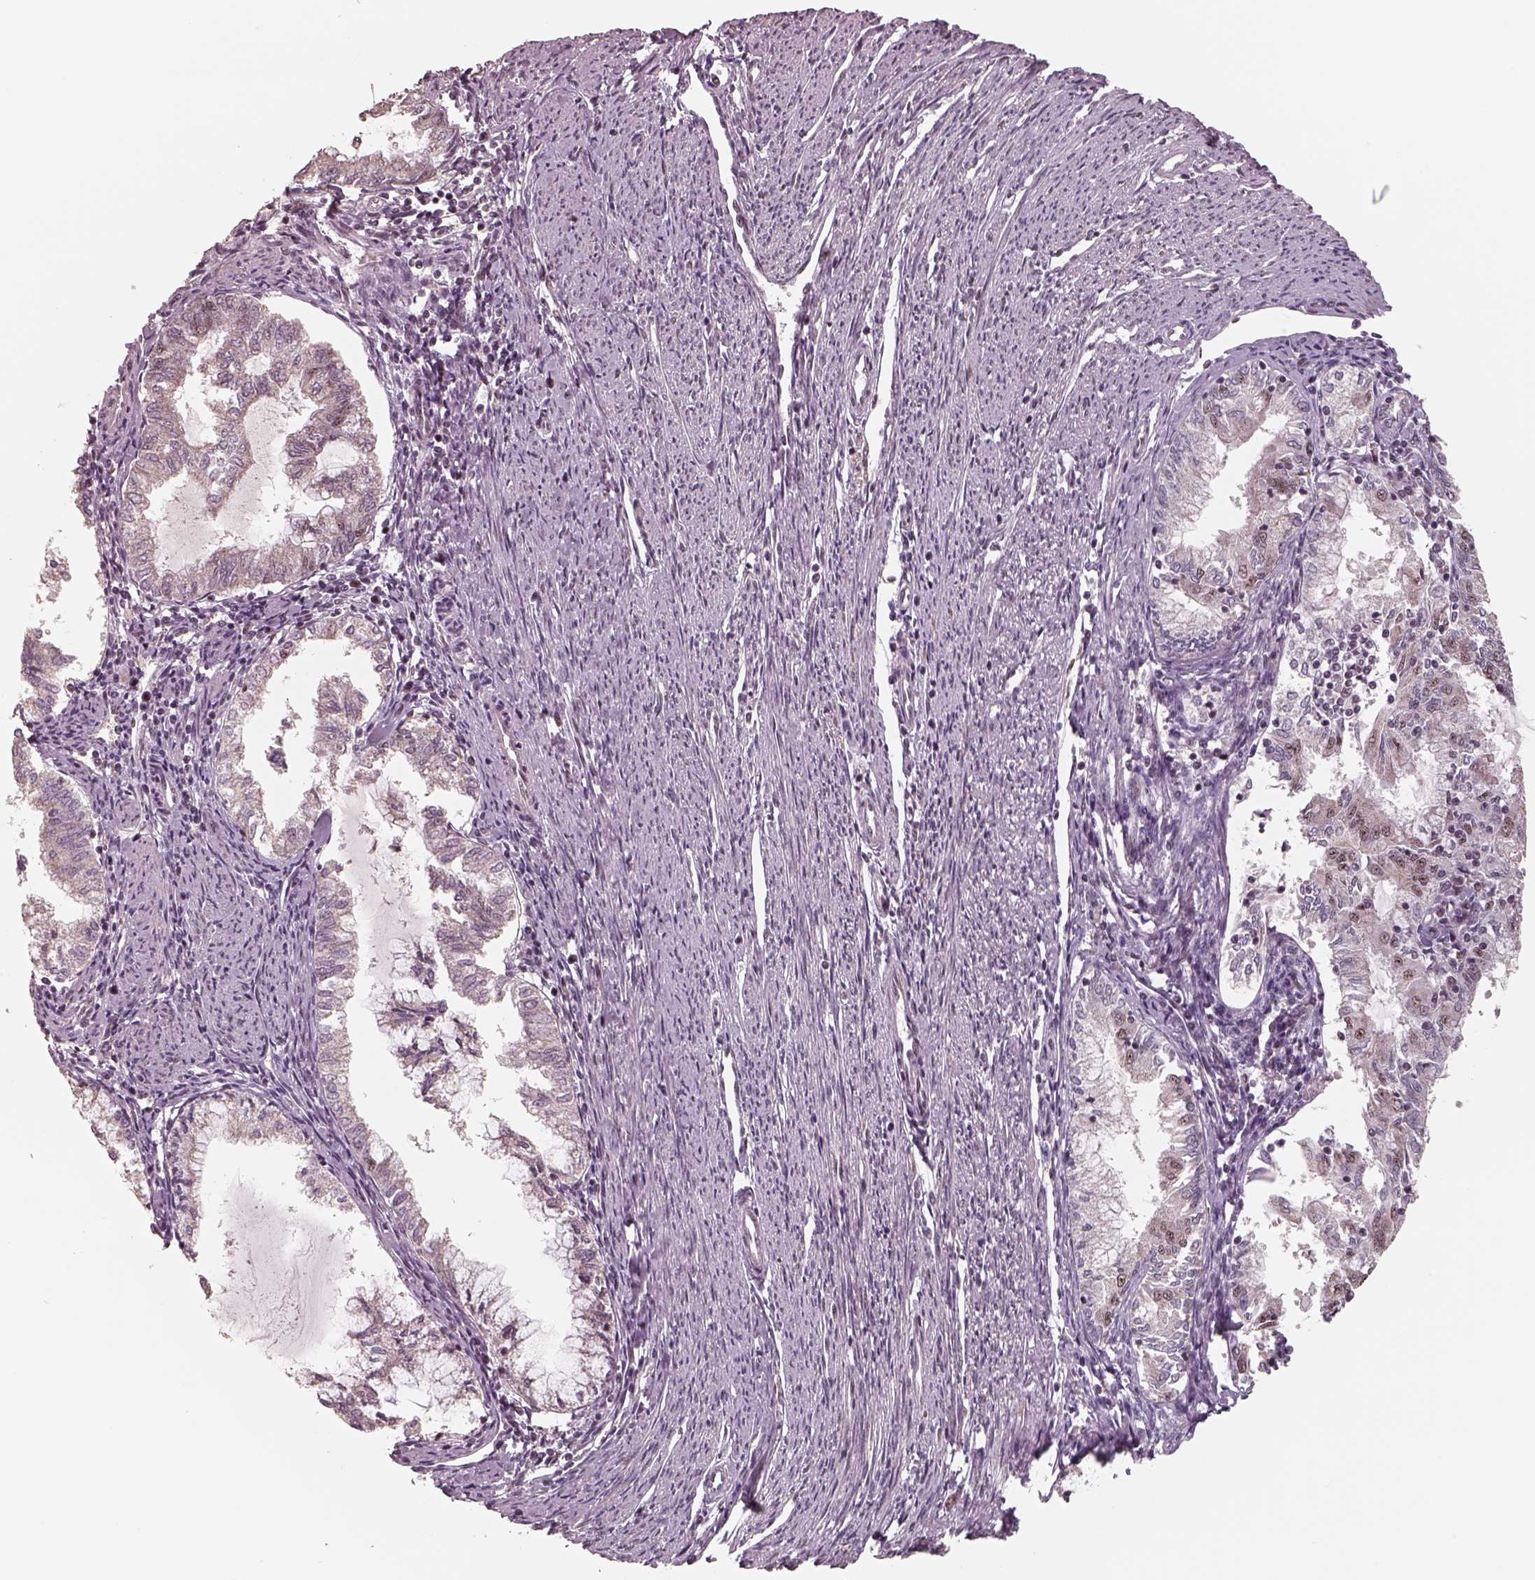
{"staining": {"intensity": "negative", "quantity": "none", "location": "none"}, "tissue": "endometrial cancer", "cell_type": "Tumor cells", "image_type": "cancer", "snomed": [{"axis": "morphology", "description": "Adenocarcinoma, NOS"}, {"axis": "topography", "description": "Endometrium"}], "caption": "Immunohistochemical staining of endometrial adenocarcinoma displays no significant positivity in tumor cells.", "gene": "ATXN7L3", "patient": {"sex": "female", "age": 79}}